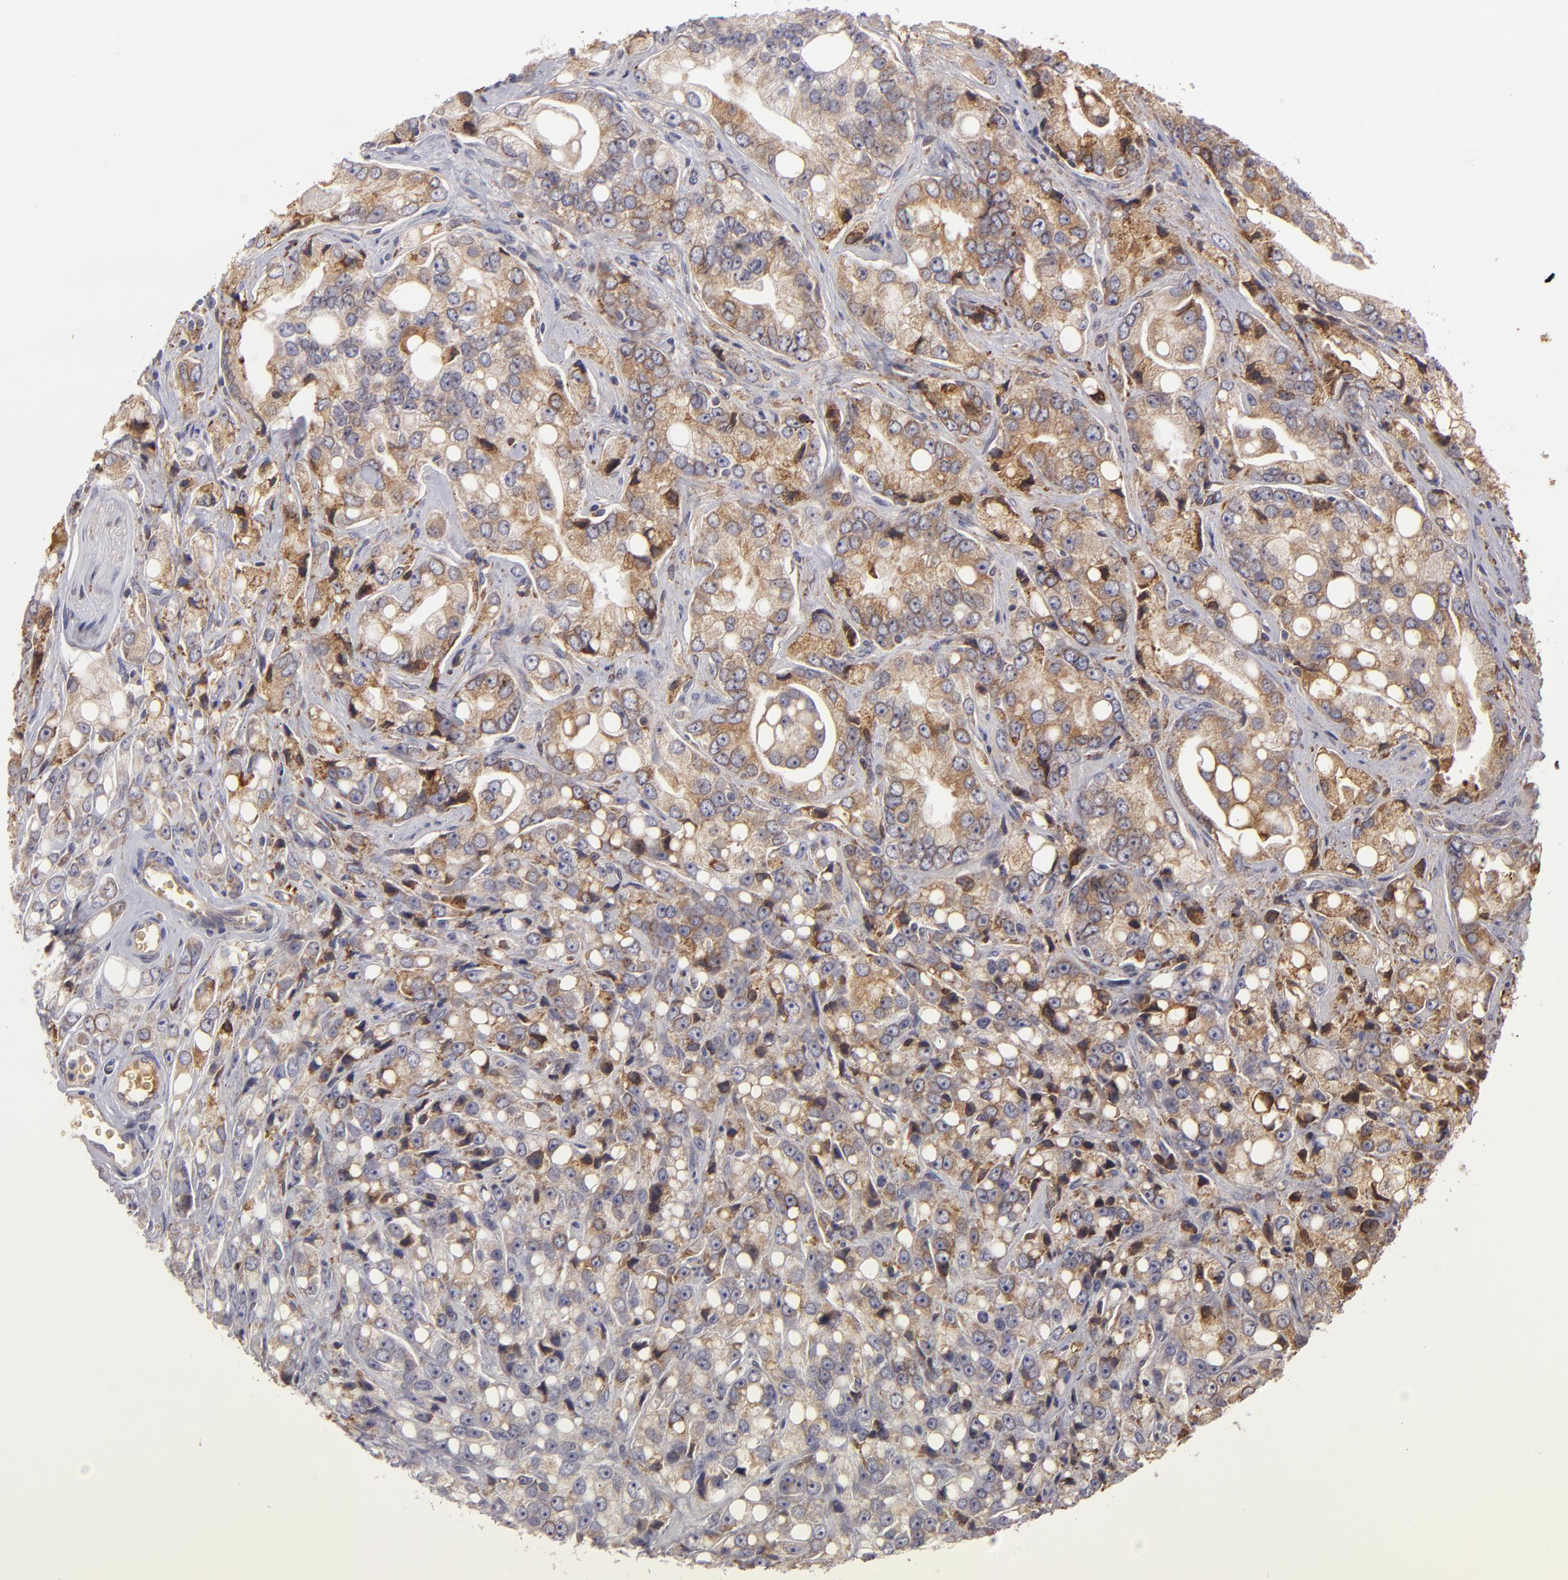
{"staining": {"intensity": "moderate", "quantity": ">75%", "location": "cytoplasmic/membranous"}, "tissue": "prostate cancer", "cell_type": "Tumor cells", "image_type": "cancer", "snomed": [{"axis": "morphology", "description": "Adenocarcinoma, High grade"}, {"axis": "topography", "description": "Prostate"}], "caption": "Human prostate cancer stained for a protein (brown) reveals moderate cytoplasmic/membranous positive staining in about >75% of tumor cells.", "gene": "CFB", "patient": {"sex": "male", "age": 67}}